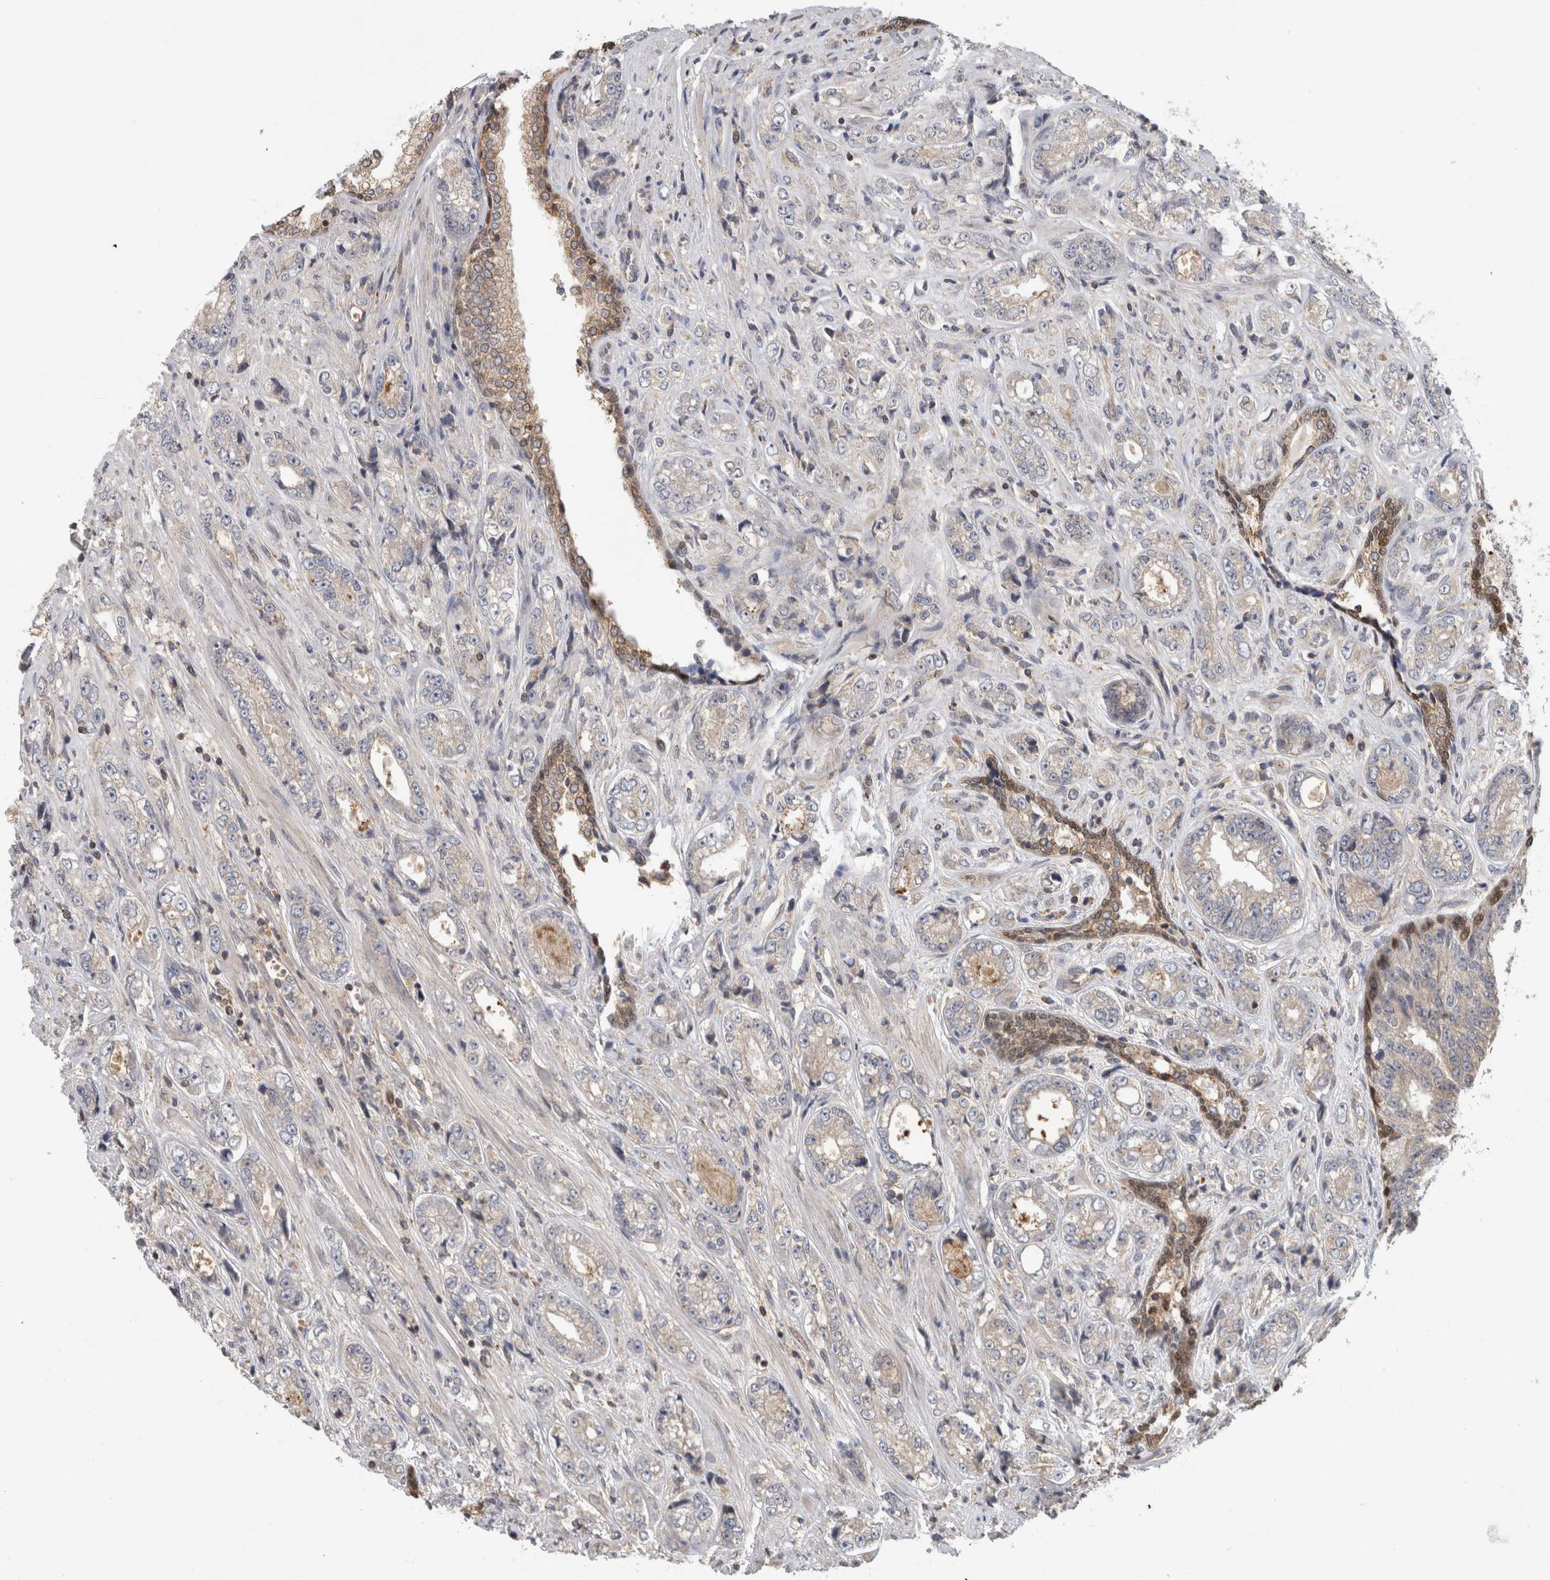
{"staining": {"intensity": "weak", "quantity": "25%-75%", "location": "cytoplasmic/membranous"}, "tissue": "prostate cancer", "cell_type": "Tumor cells", "image_type": "cancer", "snomed": [{"axis": "morphology", "description": "Adenocarcinoma, High grade"}, {"axis": "topography", "description": "Prostate"}], "caption": "Immunohistochemical staining of prostate adenocarcinoma (high-grade) displays low levels of weak cytoplasmic/membranous protein staining in approximately 25%-75% of tumor cells.", "gene": "PARP6", "patient": {"sex": "male", "age": 61}}